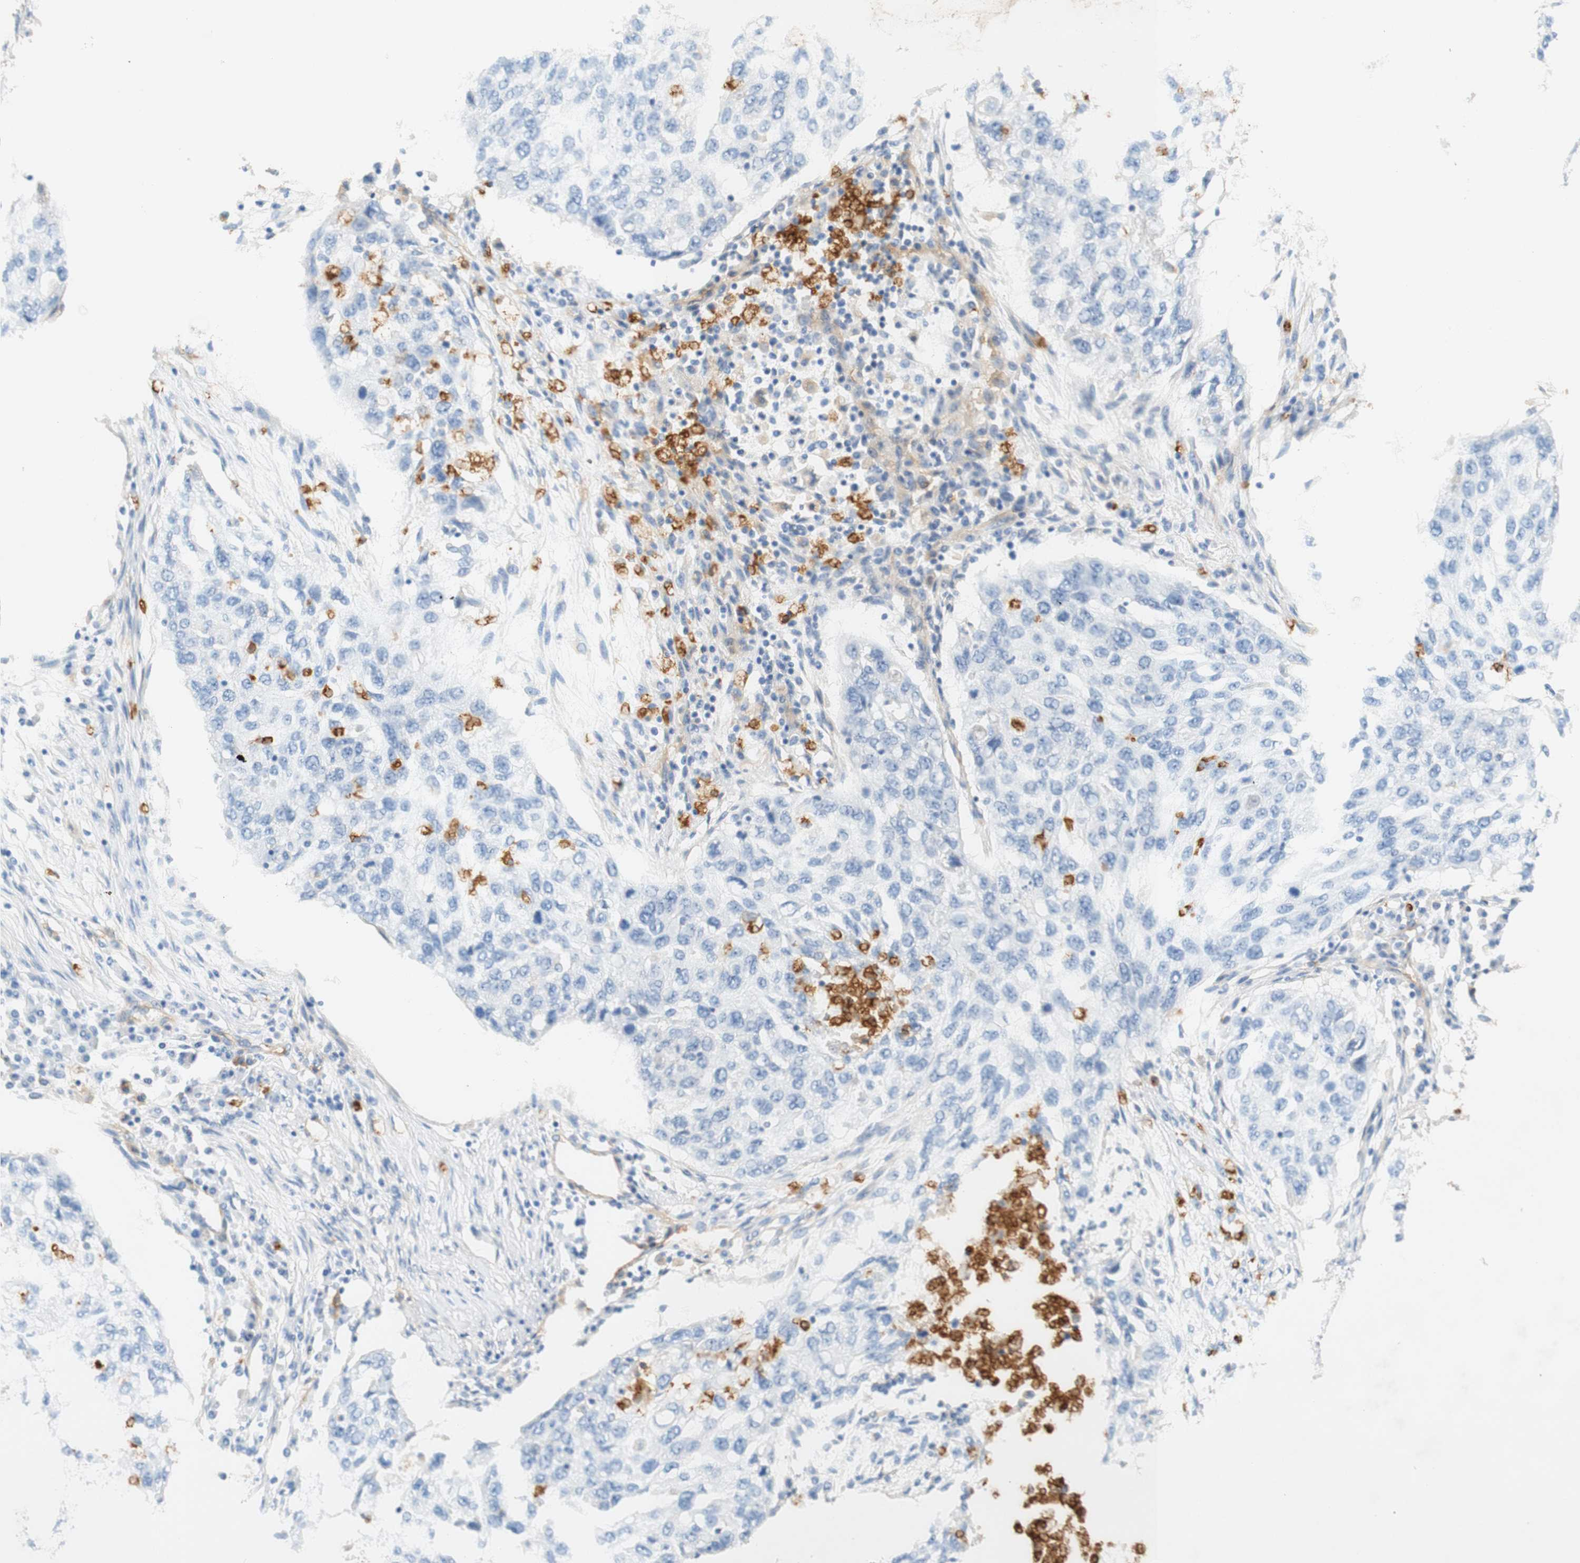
{"staining": {"intensity": "negative", "quantity": "none", "location": "none"}, "tissue": "lung cancer", "cell_type": "Tumor cells", "image_type": "cancer", "snomed": [{"axis": "morphology", "description": "Squamous cell carcinoma, NOS"}, {"axis": "topography", "description": "Lung"}], "caption": "Protein analysis of lung squamous cell carcinoma reveals no significant positivity in tumor cells.", "gene": "STOM", "patient": {"sex": "female", "age": 63}}